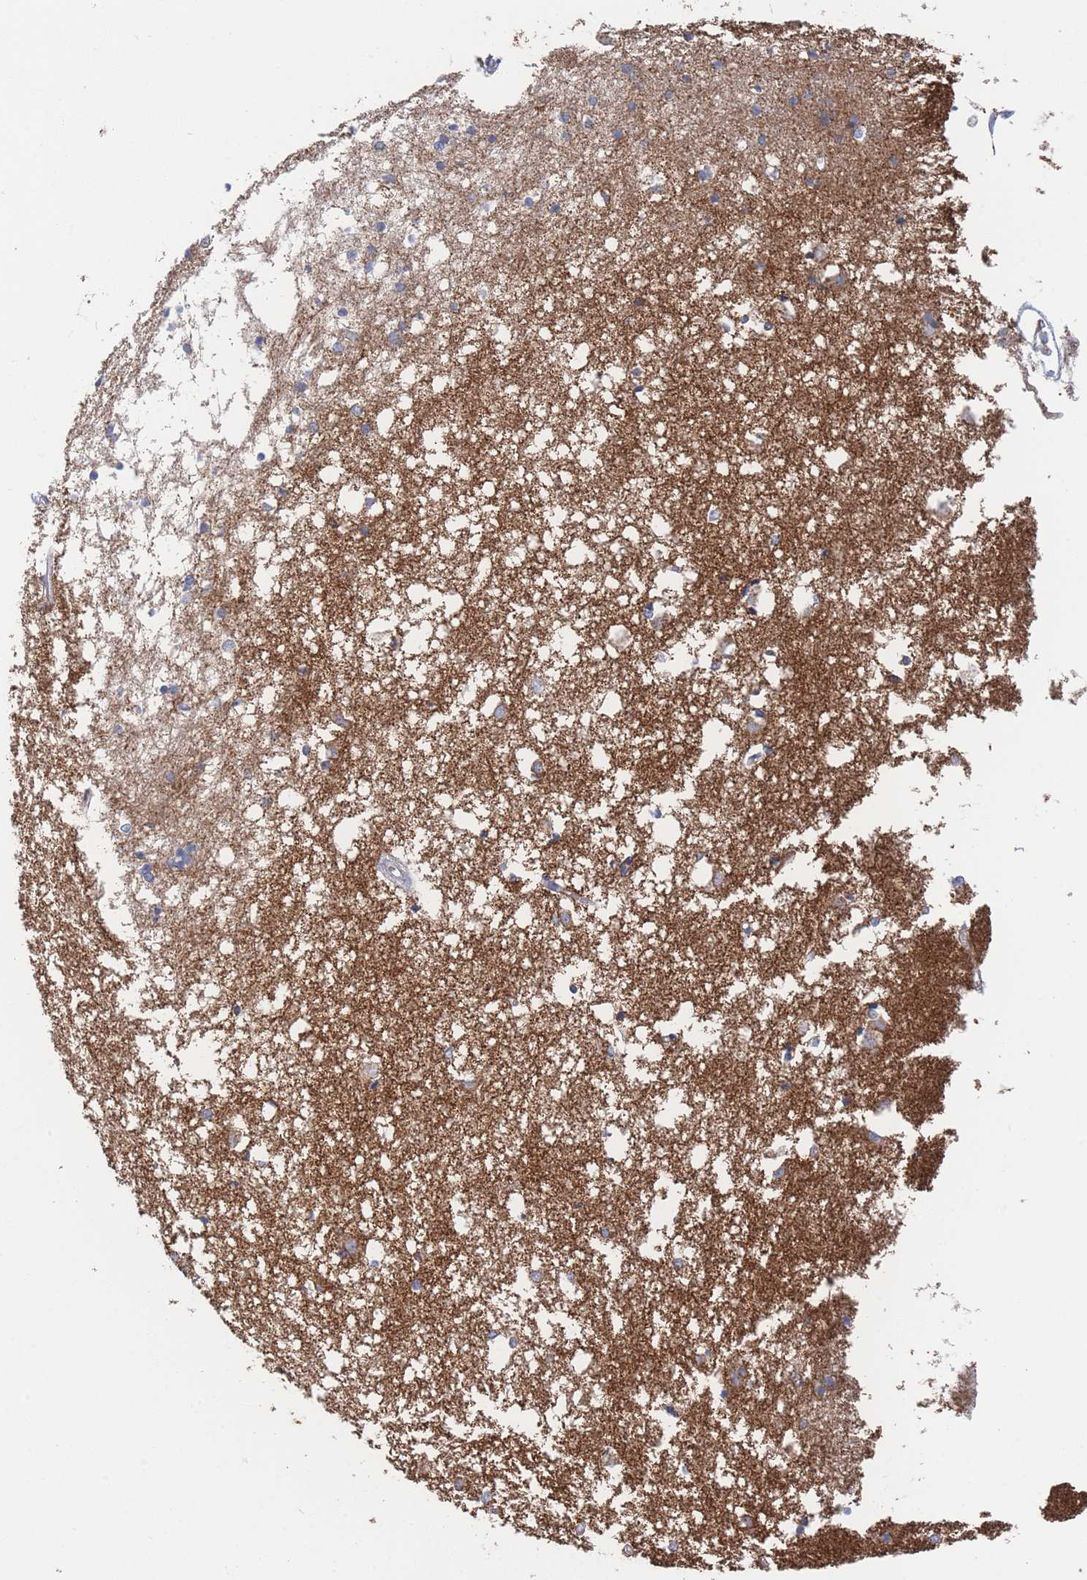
{"staining": {"intensity": "negative", "quantity": "none", "location": "none"}, "tissue": "caudate", "cell_type": "Glial cells", "image_type": "normal", "snomed": [{"axis": "morphology", "description": "Normal tissue, NOS"}, {"axis": "topography", "description": "Lateral ventricle wall"}], "caption": "Glial cells are negative for protein expression in unremarkable human caudate. (DAB immunohistochemistry (IHC), high magnification).", "gene": "IKZF4", "patient": {"sex": "male", "age": 45}}